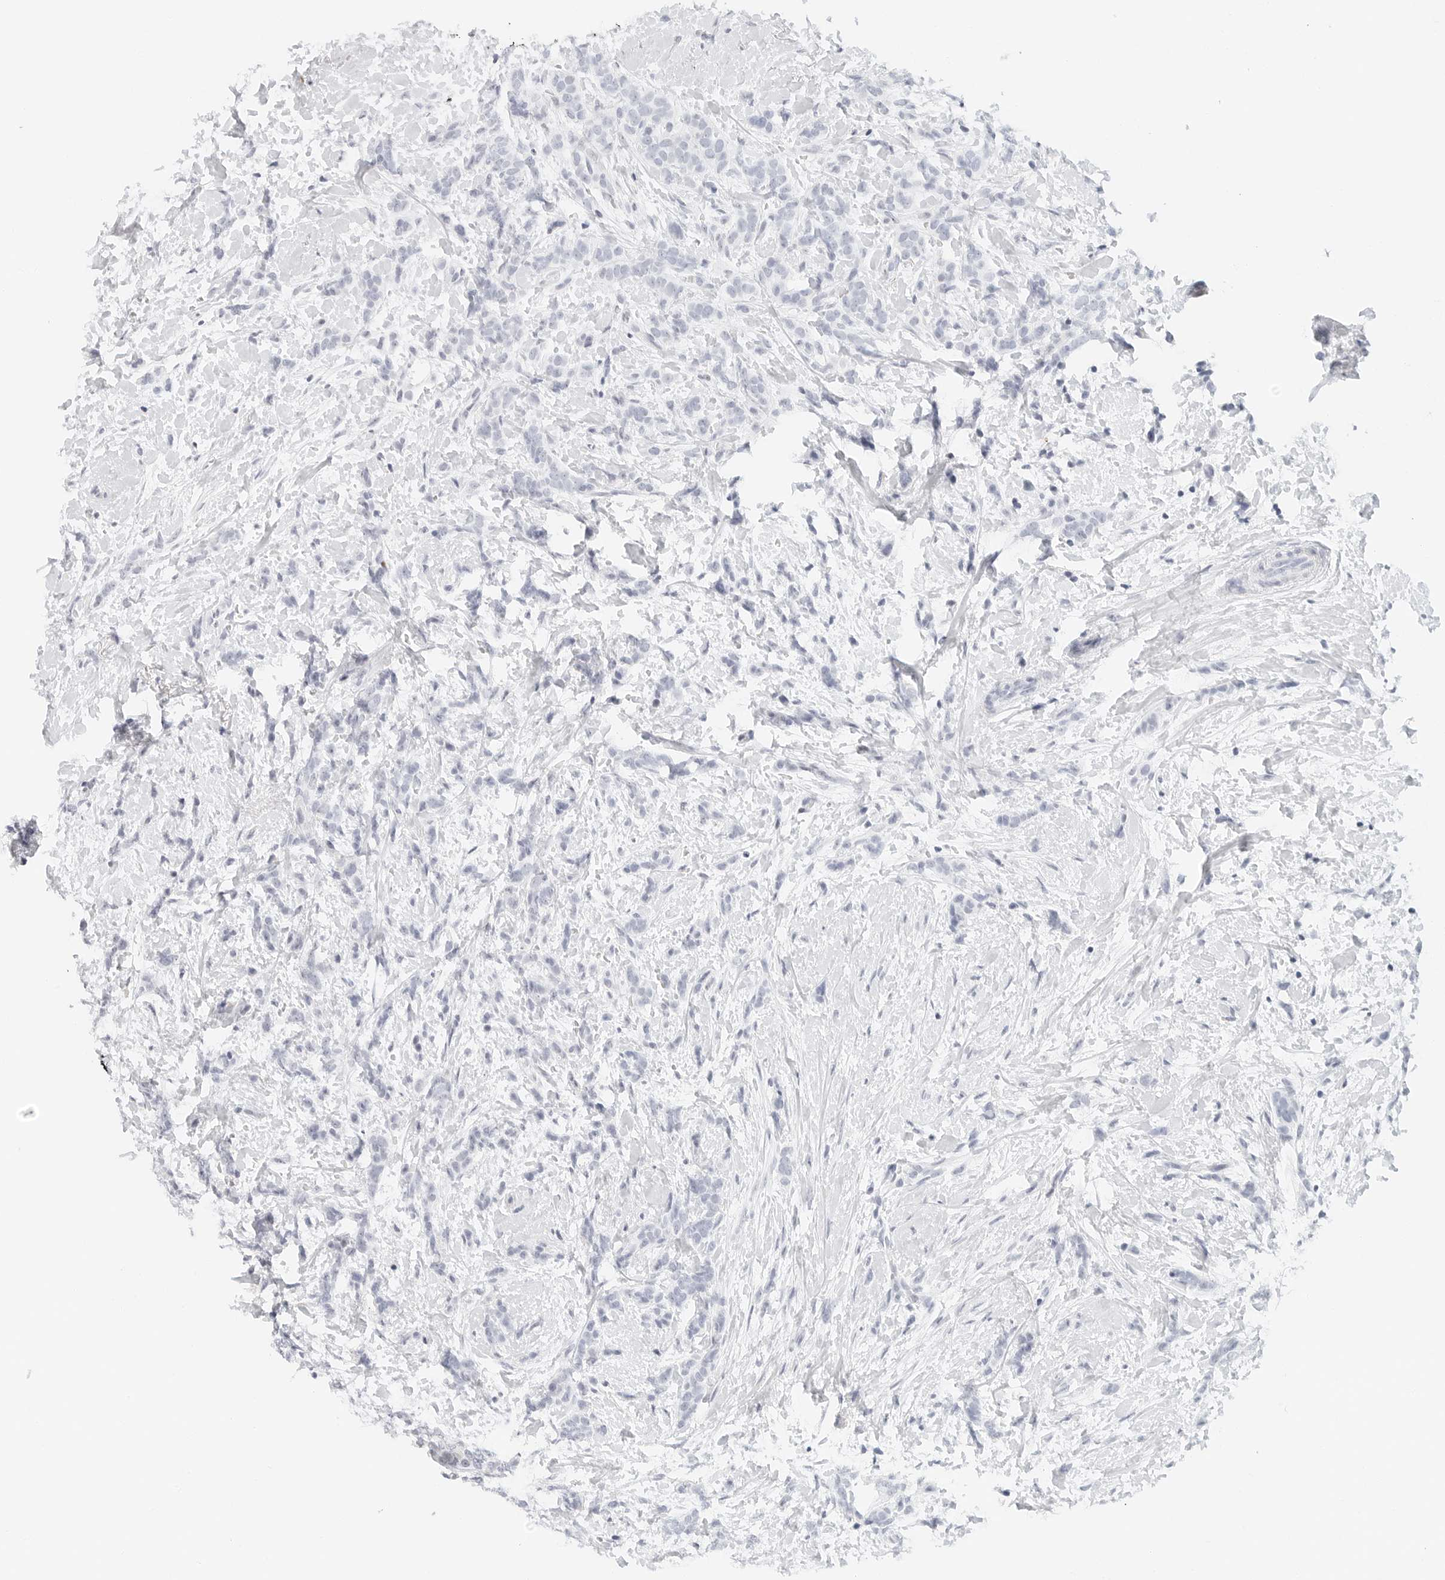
{"staining": {"intensity": "negative", "quantity": "none", "location": "none"}, "tissue": "breast cancer", "cell_type": "Tumor cells", "image_type": "cancer", "snomed": [{"axis": "morphology", "description": "Lobular carcinoma, in situ"}, {"axis": "morphology", "description": "Lobular carcinoma"}, {"axis": "topography", "description": "Breast"}], "caption": "This is an immunohistochemistry photomicrograph of human breast cancer (lobular carcinoma in situ). There is no expression in tumor cells.", "gene": "NTMT2", "patient": {"sex": "female", "age": 41}}